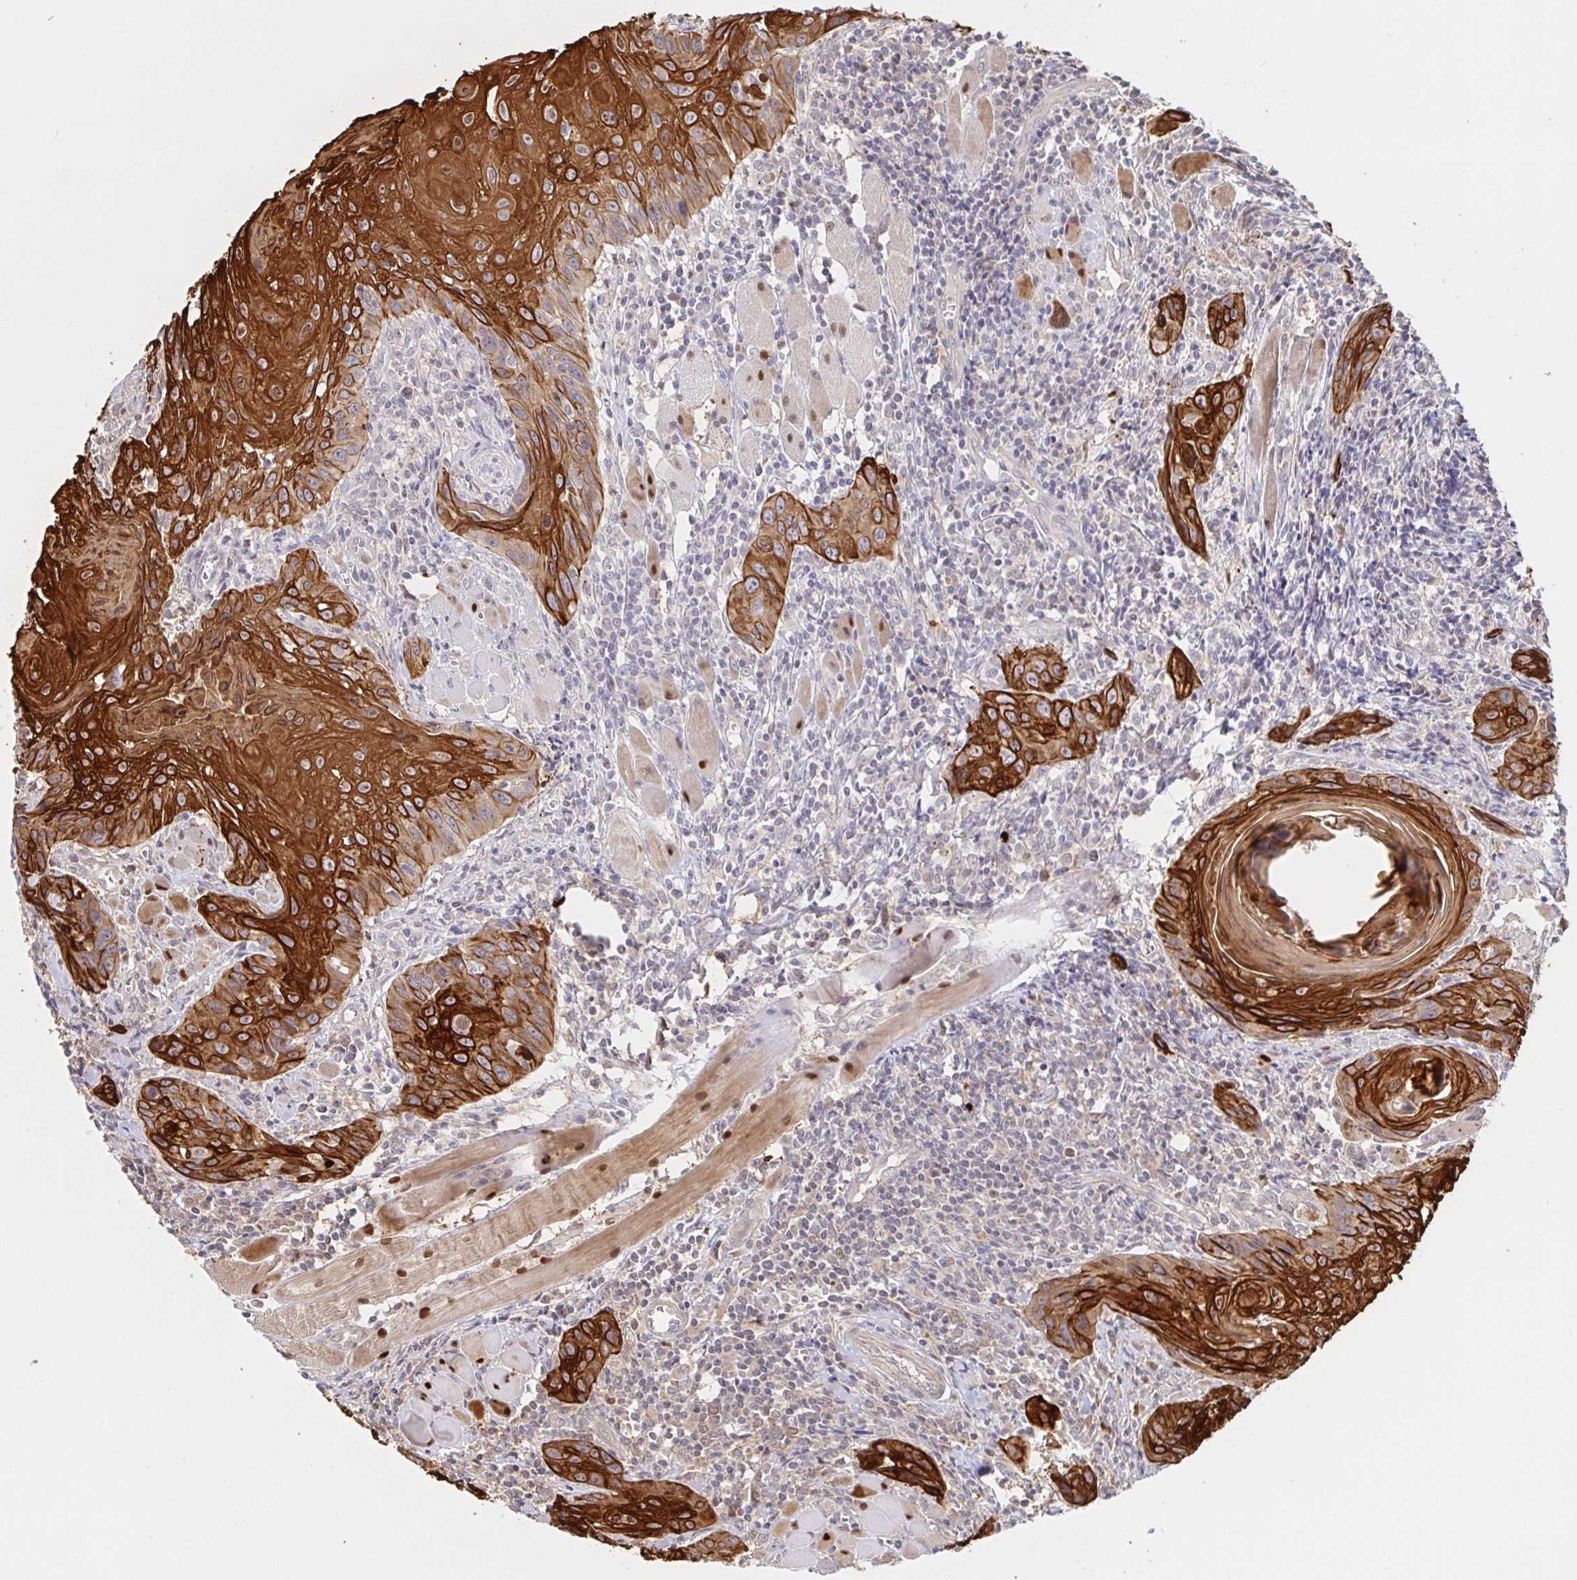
{"staining": {"intensity": "strong", "quantity": ">75%", "location": "cytoplasmic/membranous"}, "tissue": "head and neck cancer", "cell_type": "Tumor cells", "image_type": "cancer", "snomed": [{"axis": "morphology", "description": "Squamous cell carcinoma, NOS"}, {"axis": "topography", "description": "Oral tissue"}, {"axis": "topography", "description": "Head-Neck"}], "caption": "Protein expression analysis of human head and neck squamous cell carcinoma reveals strong cytoplasmic/membranous positivity in about >75% of tumor cells. (brown staining indicates protein expression, while blue staining denotes nuclei).", "gene": "AACS", "patient": {"sex": "male", "age": 58}}